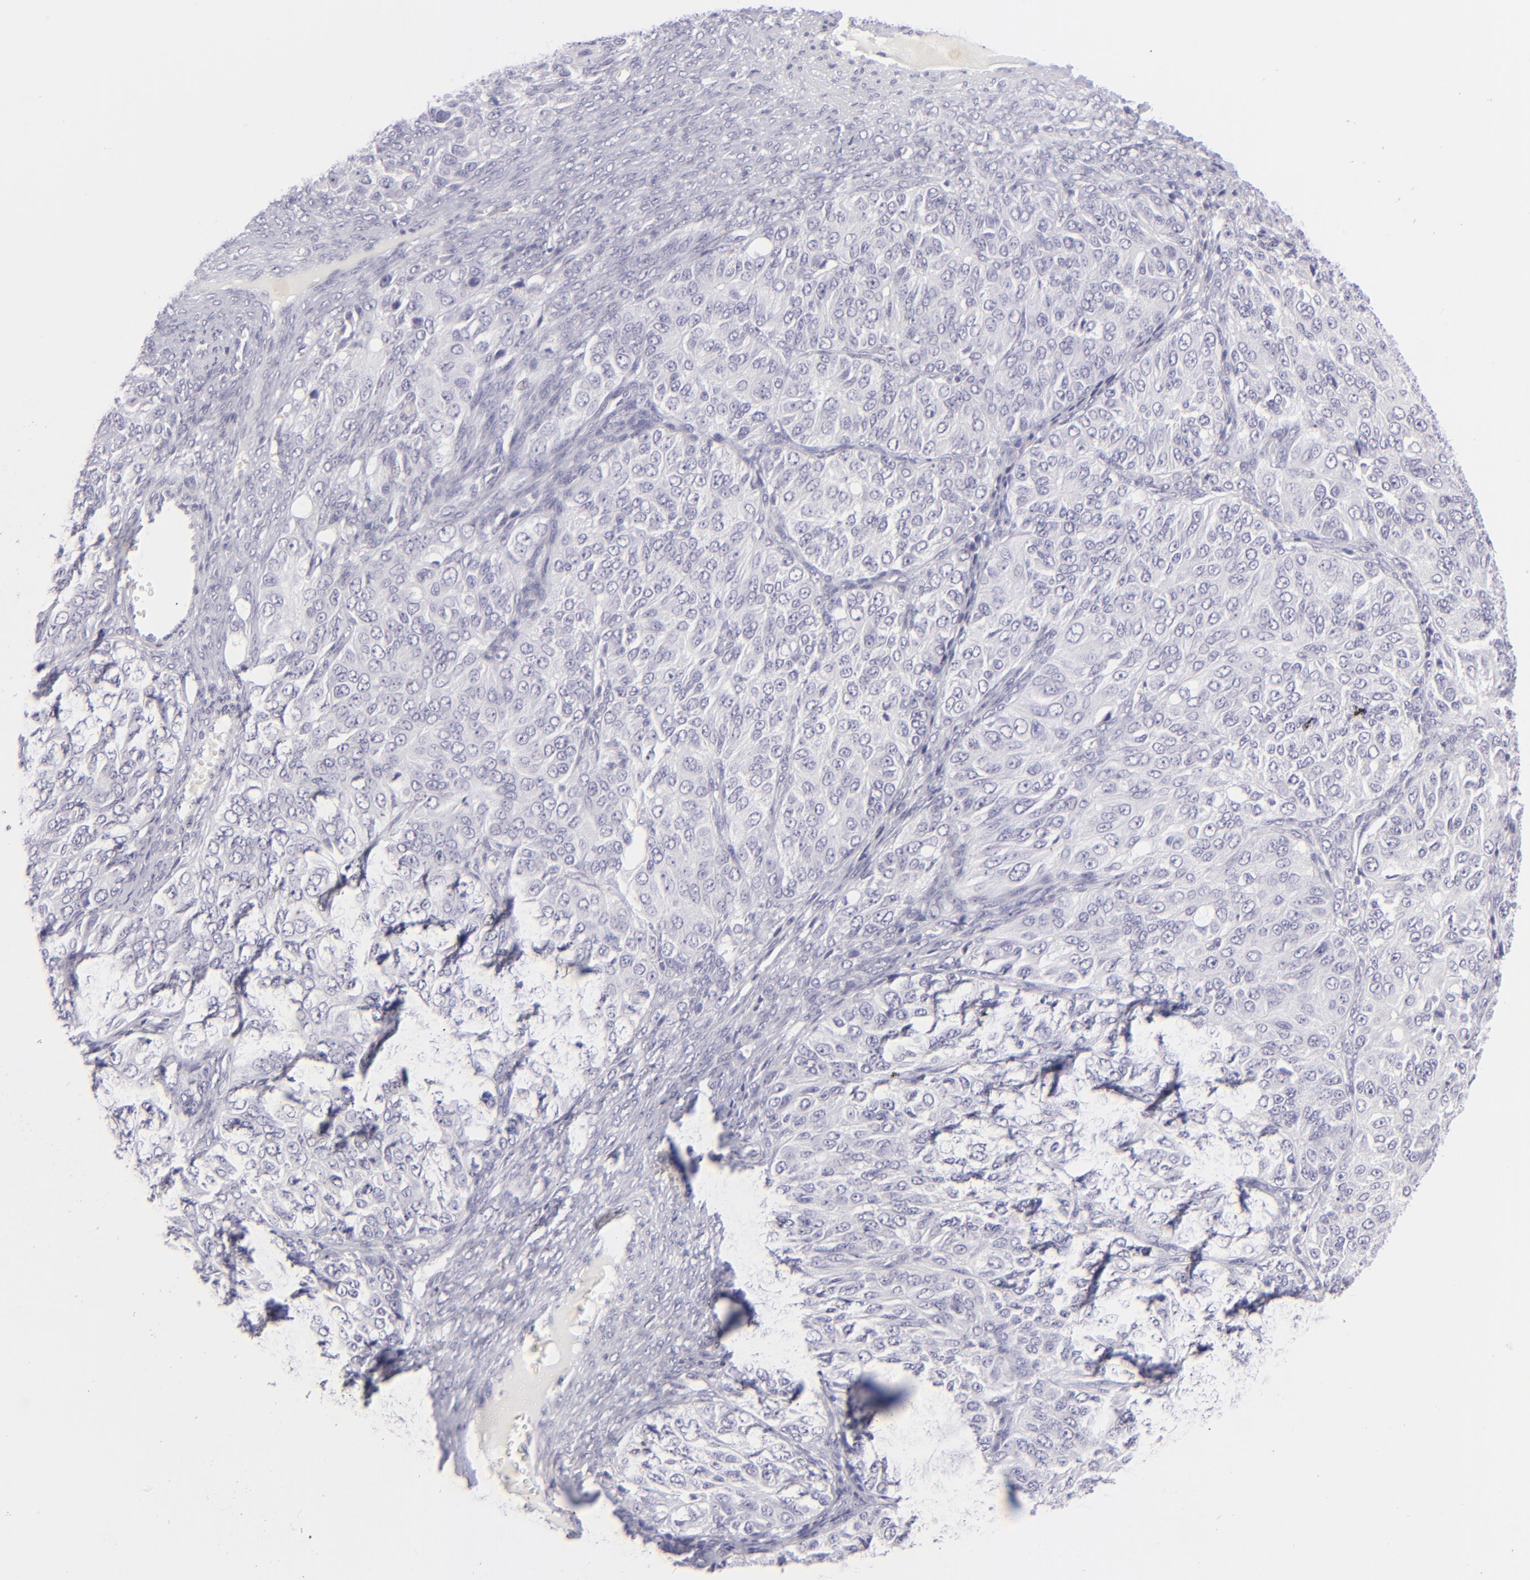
{"staining": {"intensity": "negative", "quantity": "none", "location": "none"}, "tissue": "ovarian cancer", "cell_type": "Tumor cells", "image_type": "cancer", "snomed": [{"axis": "morphology", "description": "Carcinoma, endometroid"}, {"axis": "topography", "description": "Ovary"}], "caption": "Protein analysis of ovarian cancer demonstrates no significant expression in tumor cells. The staining is performed using DAB (3,3'-diaminobenzidine) brown chromogen with nuclei counter-stained in using hematoxylin.", "gene": "FCER2", "patient": {"sex": "female", "age": 51}}